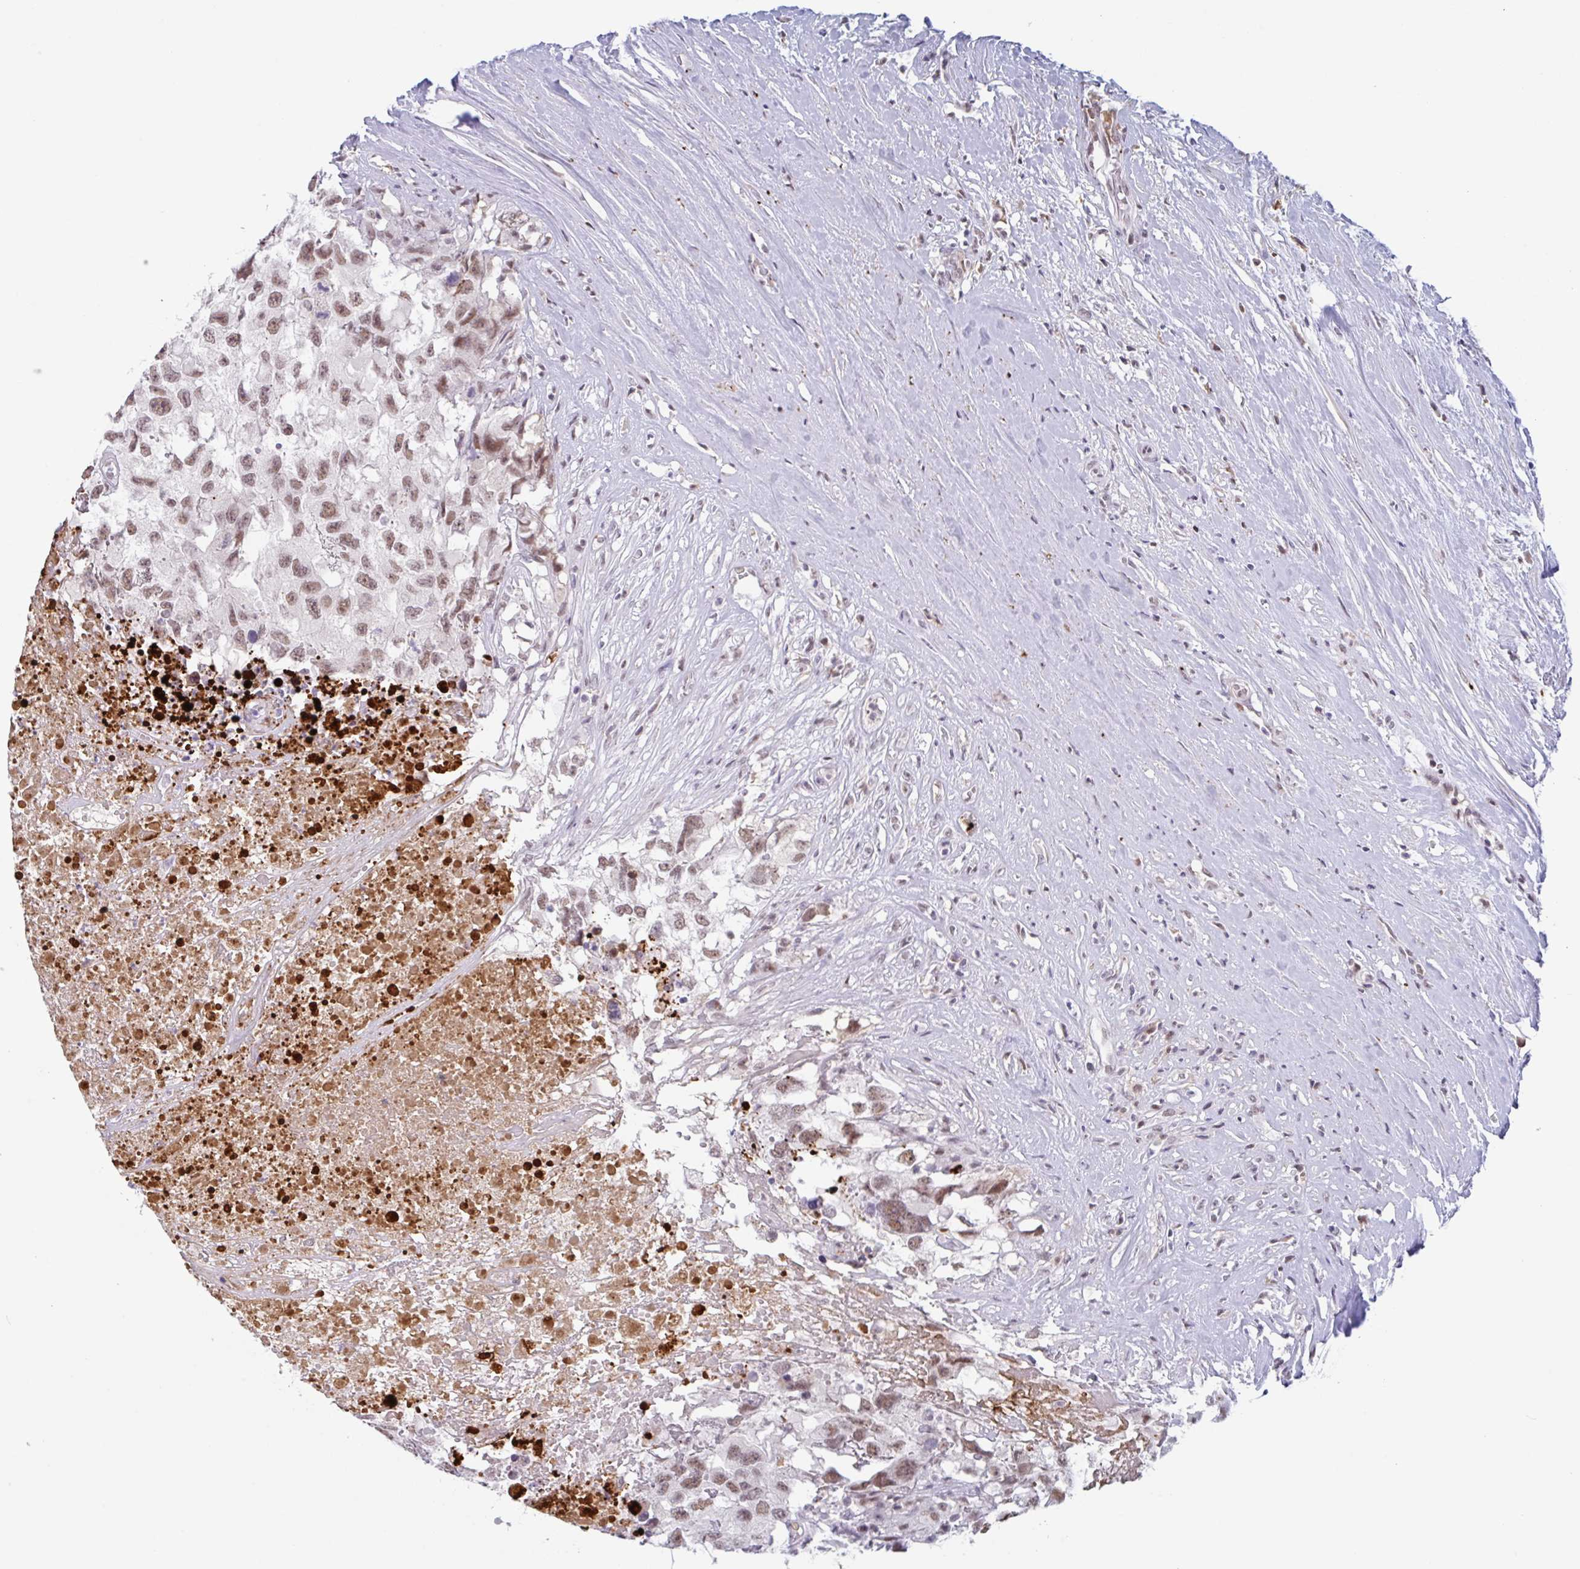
{"staining": {"intensity": "moderate", "quantity": ">75%", "location": "nuclear"}, "tissue": "testis cancer", "cell_type": "Tumor cells", "image_type": "cancer", "snomed": [{"axis": "morphology", "description": "Carcinoma, Embryonal, NOS"}, {"axis": "topography", "description": "Testis"}], "caption": "IHC of testis embryonal carcinoma reveals medium levels of moderate nuclear expression in approximately >75% of tumor cells.", "gene": "PLG", "patient": {"sex": "male", "age": 83}}